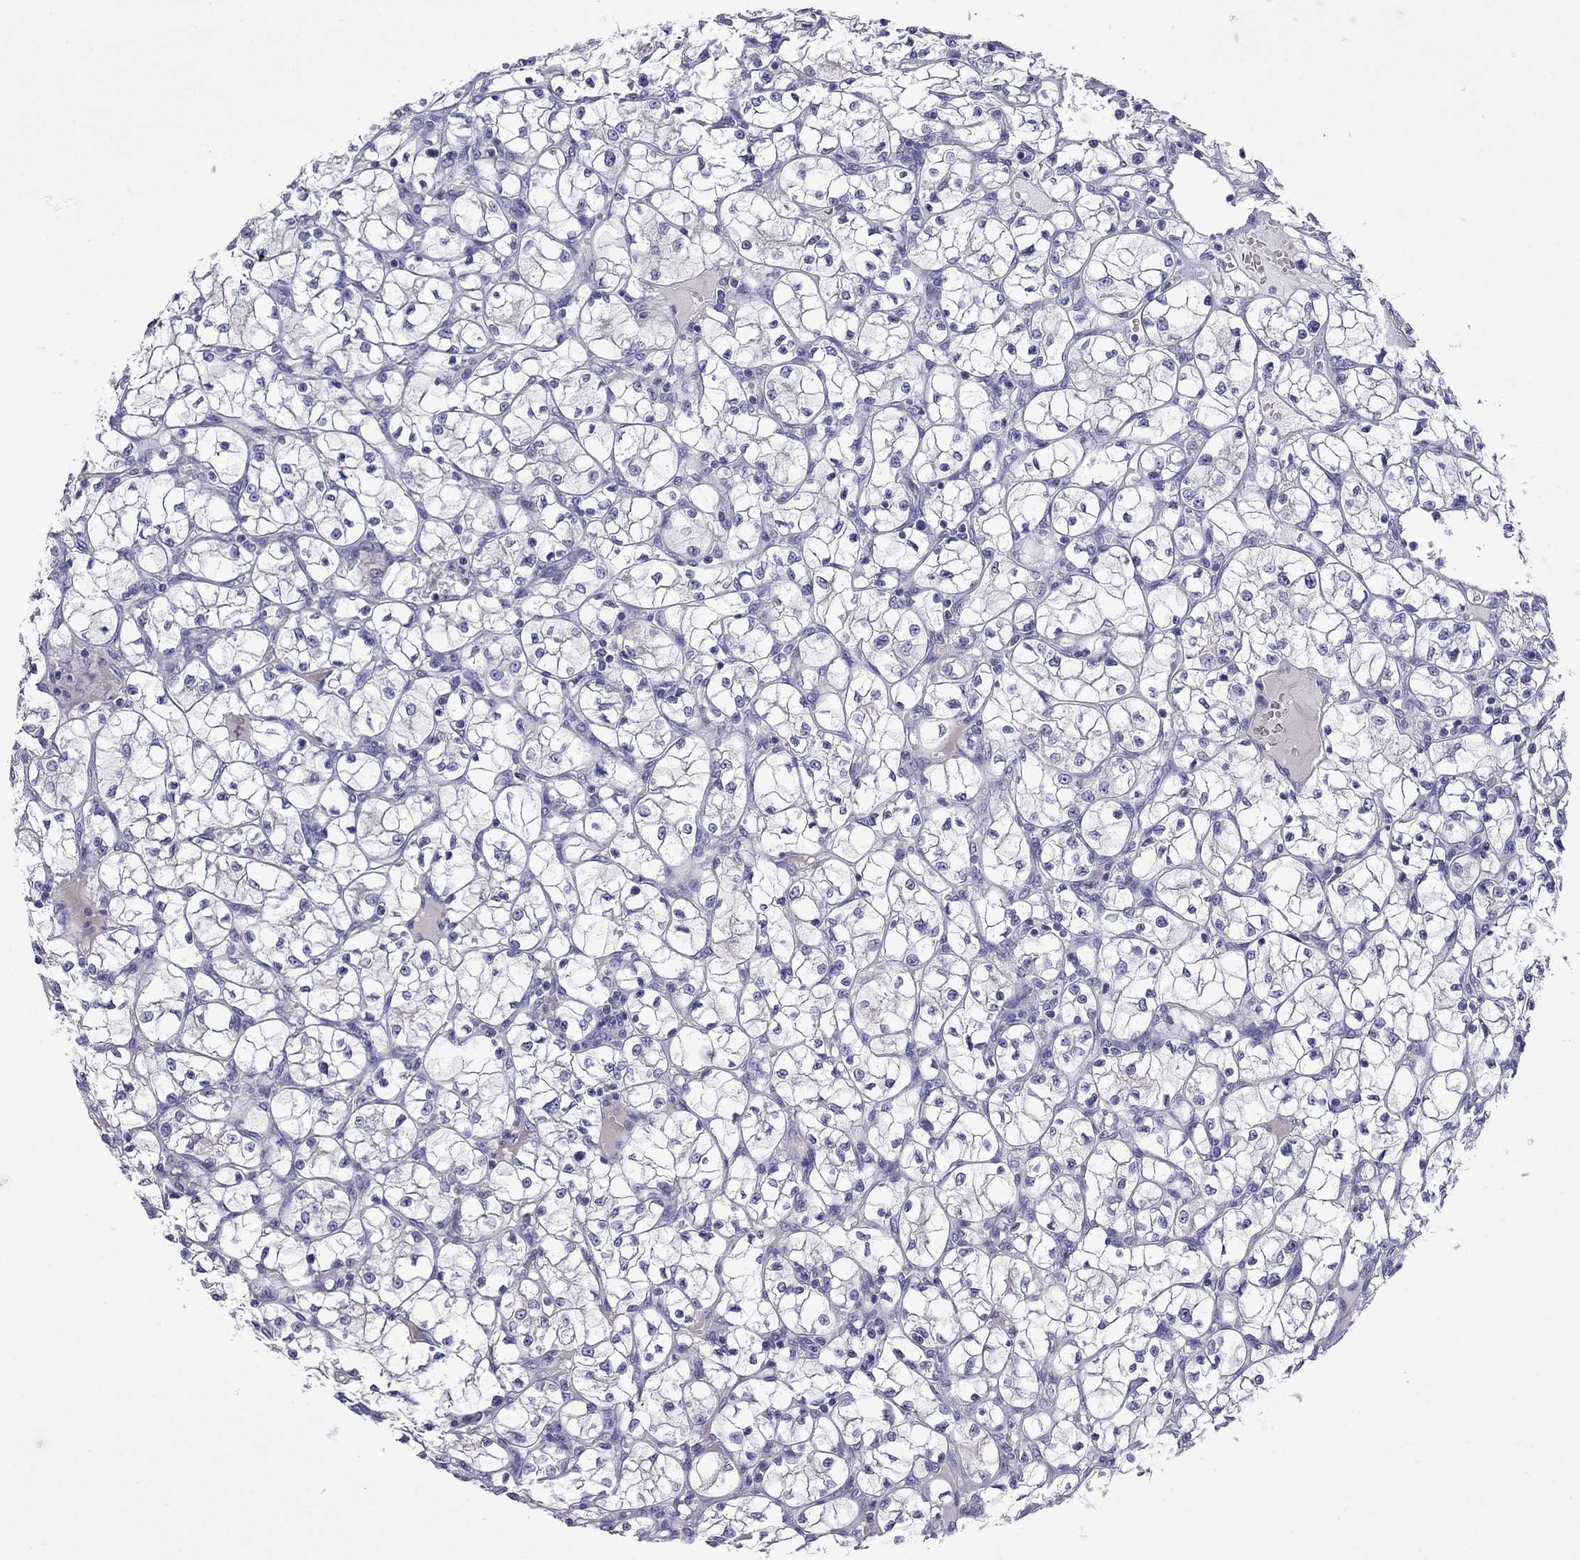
{"staining": {"intensity": "negative", "quantity": "none", "location": "none"}, "tissue": "renal cancer", "cell_type": "Tumor cells", "image_type": "cancer", "snomed": [{"axis": "morphology", "description": "Adenocarcinoma, NOS"}, {"axis": "topography", "description": "Kidney"}], "caption": "Adenocarcinoma (renal) stained for a protein using IHC reveals no expression tumor cells.", "gene": "STAR", "patient": {"sex": "female", "age": 64}}